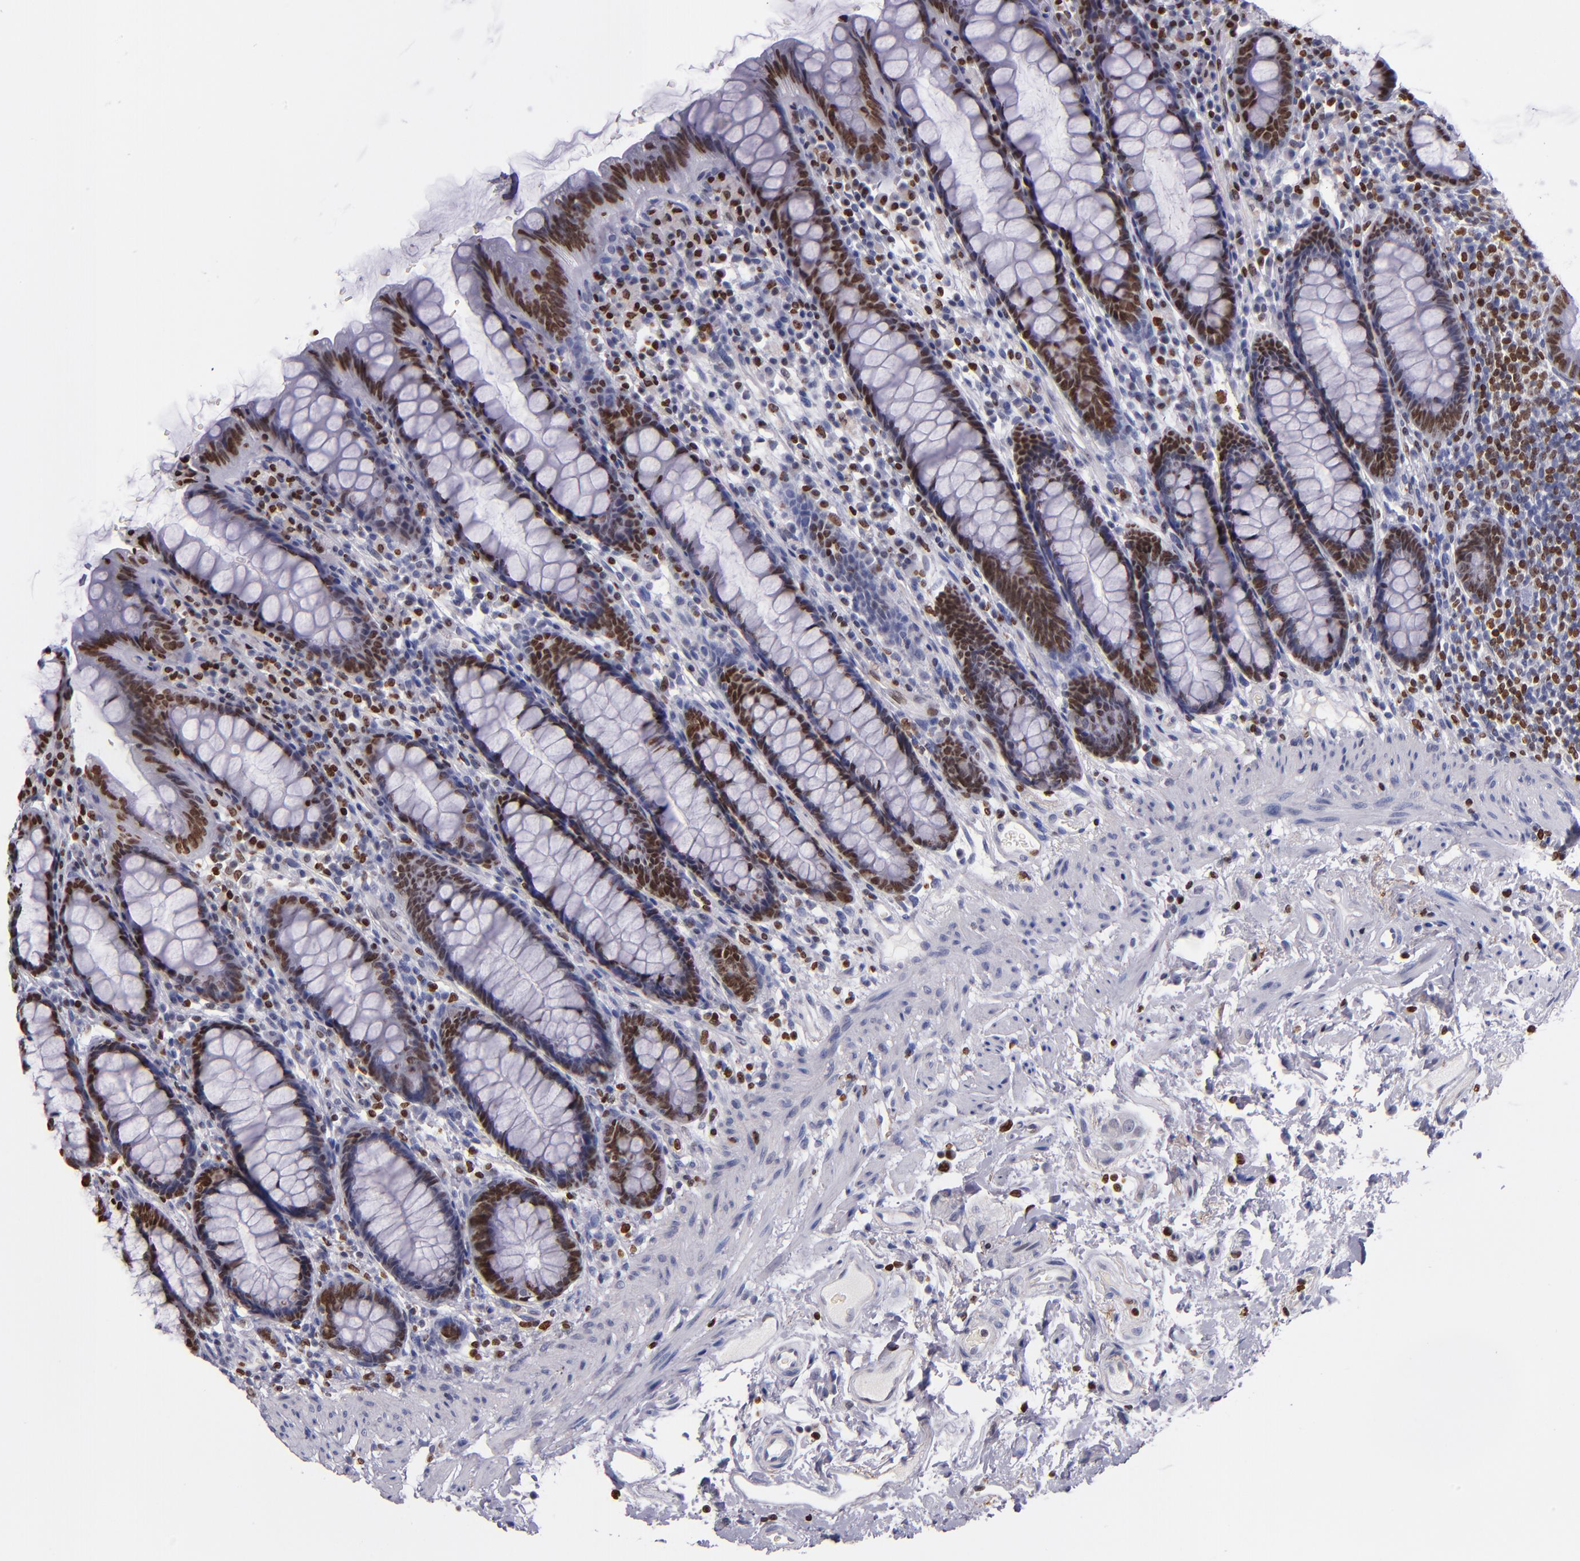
{"staining": {"intensity": "strong", "quantity": ">75%", "location": "nuclear"}, "tissue": "rectum", "cell_type": "Glandular cells", "image_type": "normal", "snomed": [{"axis": "morphology", "description": "Normal tissue, NOS"}, {"axis": "topography", "description": "Rectum"}], "caption": "IHC (DAB (3,3'-diaminobenzidine)) staining of unremarkable human rectum reveals strong nuclear protein positivity in about >75% of glandular cells. Nuclei are stained in blue.", "gene": "CDKL5", "patient": {"sex": "male", "age": 92}}